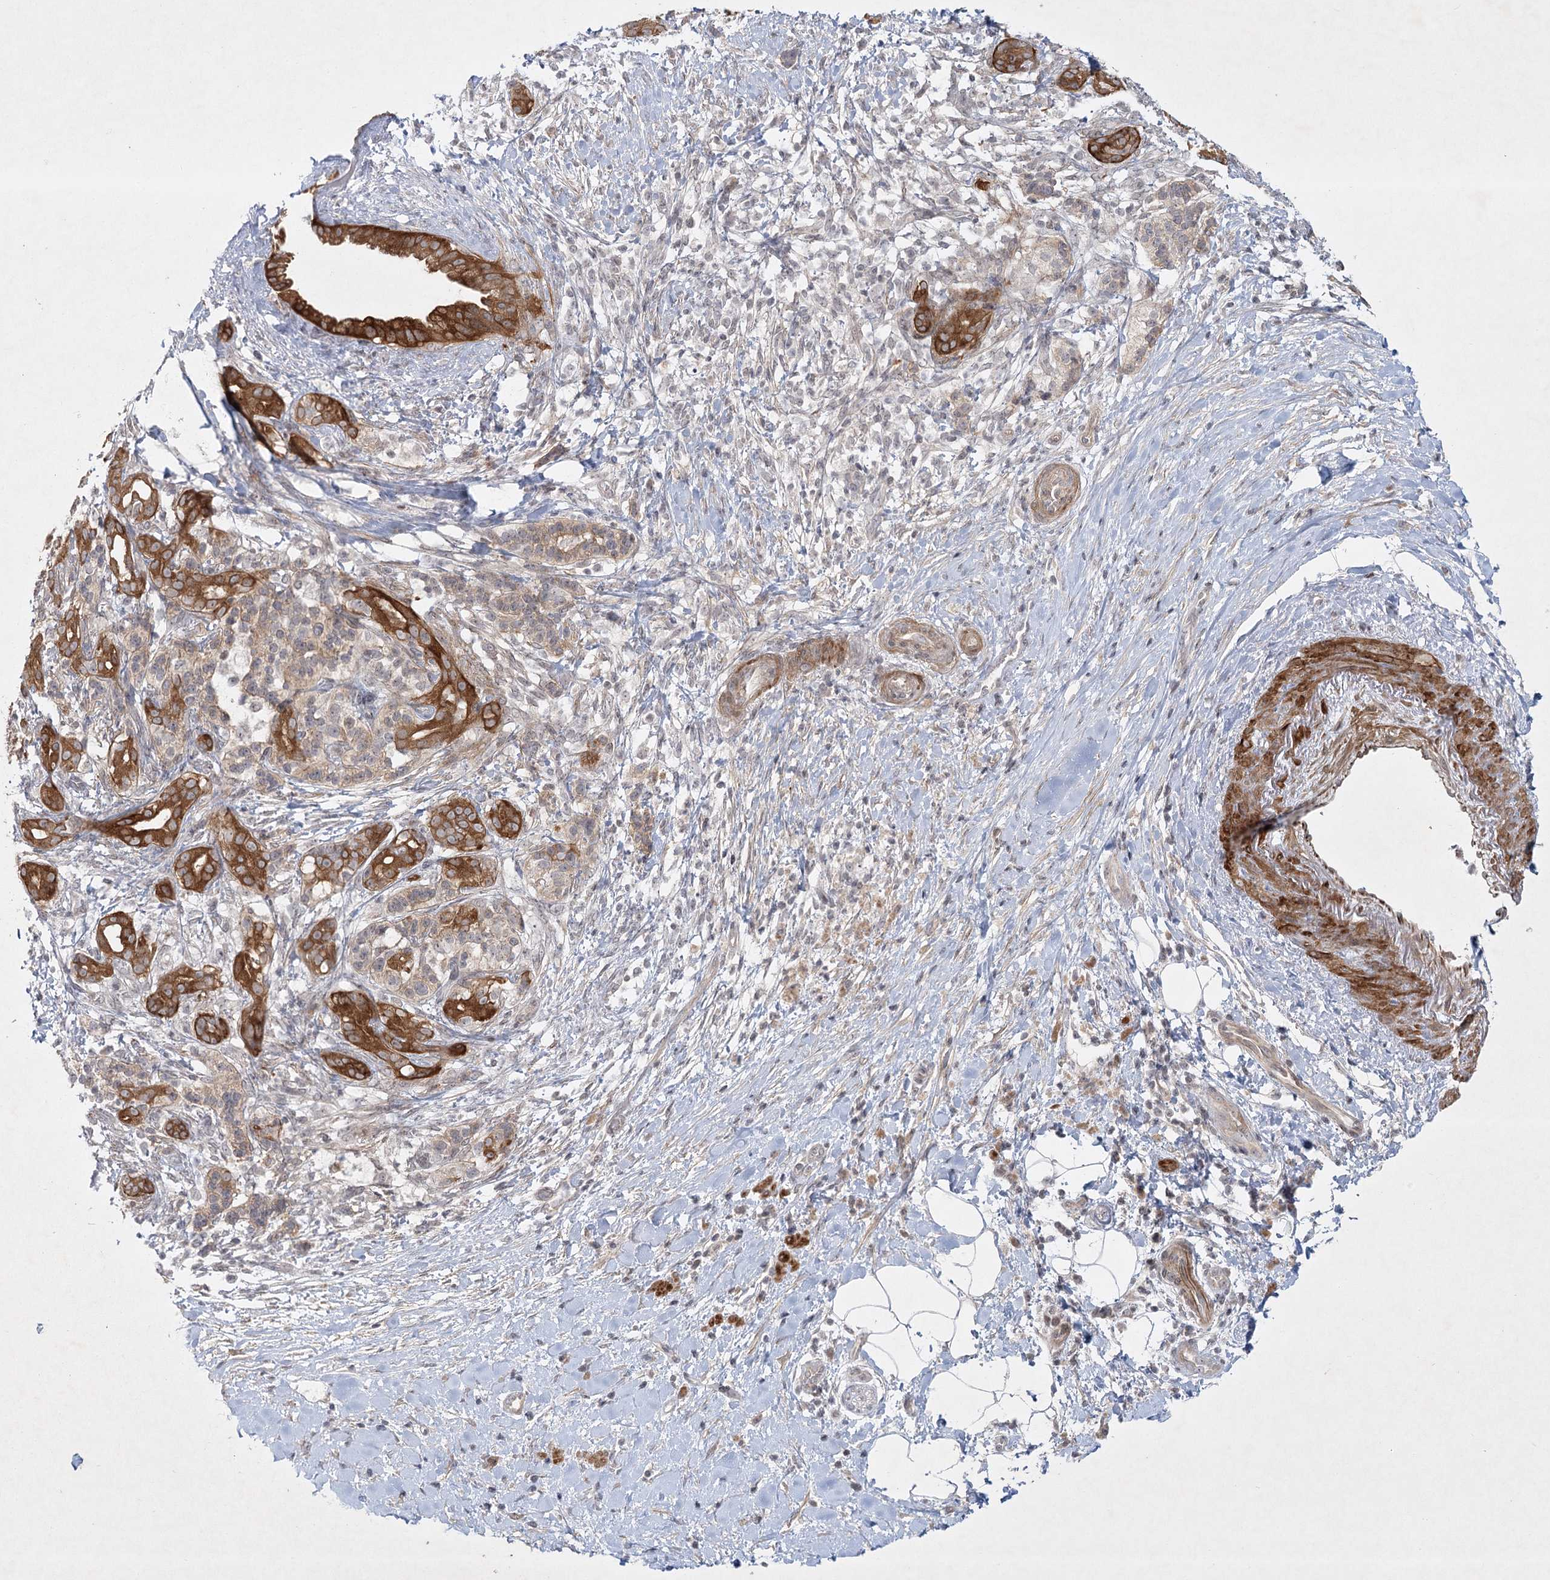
{"staining": {"intensity": "strong", "quantity": ">75%", "location": "cytoplasmic/membranous"}, "tissue": "pancreatic cancer", "cell_type": "Tumor cells", "image_type": "cancer", "snomed": [{"axis": "morphology", "description": "Adenocarcinoma, NOS"}, {"axis": "topography", "description": "Pancreas"}], "caption": "This micrograph shows pancreatic cancer stained with immunohistochemistry to label a protein in brown. The cytoplasmic/membranous of tumor cells show strong positivity for the protein. Nuclei are counter-stained blue.", "gene": "SH2D3A", "patient": {"sex": "male", "age": 58}}